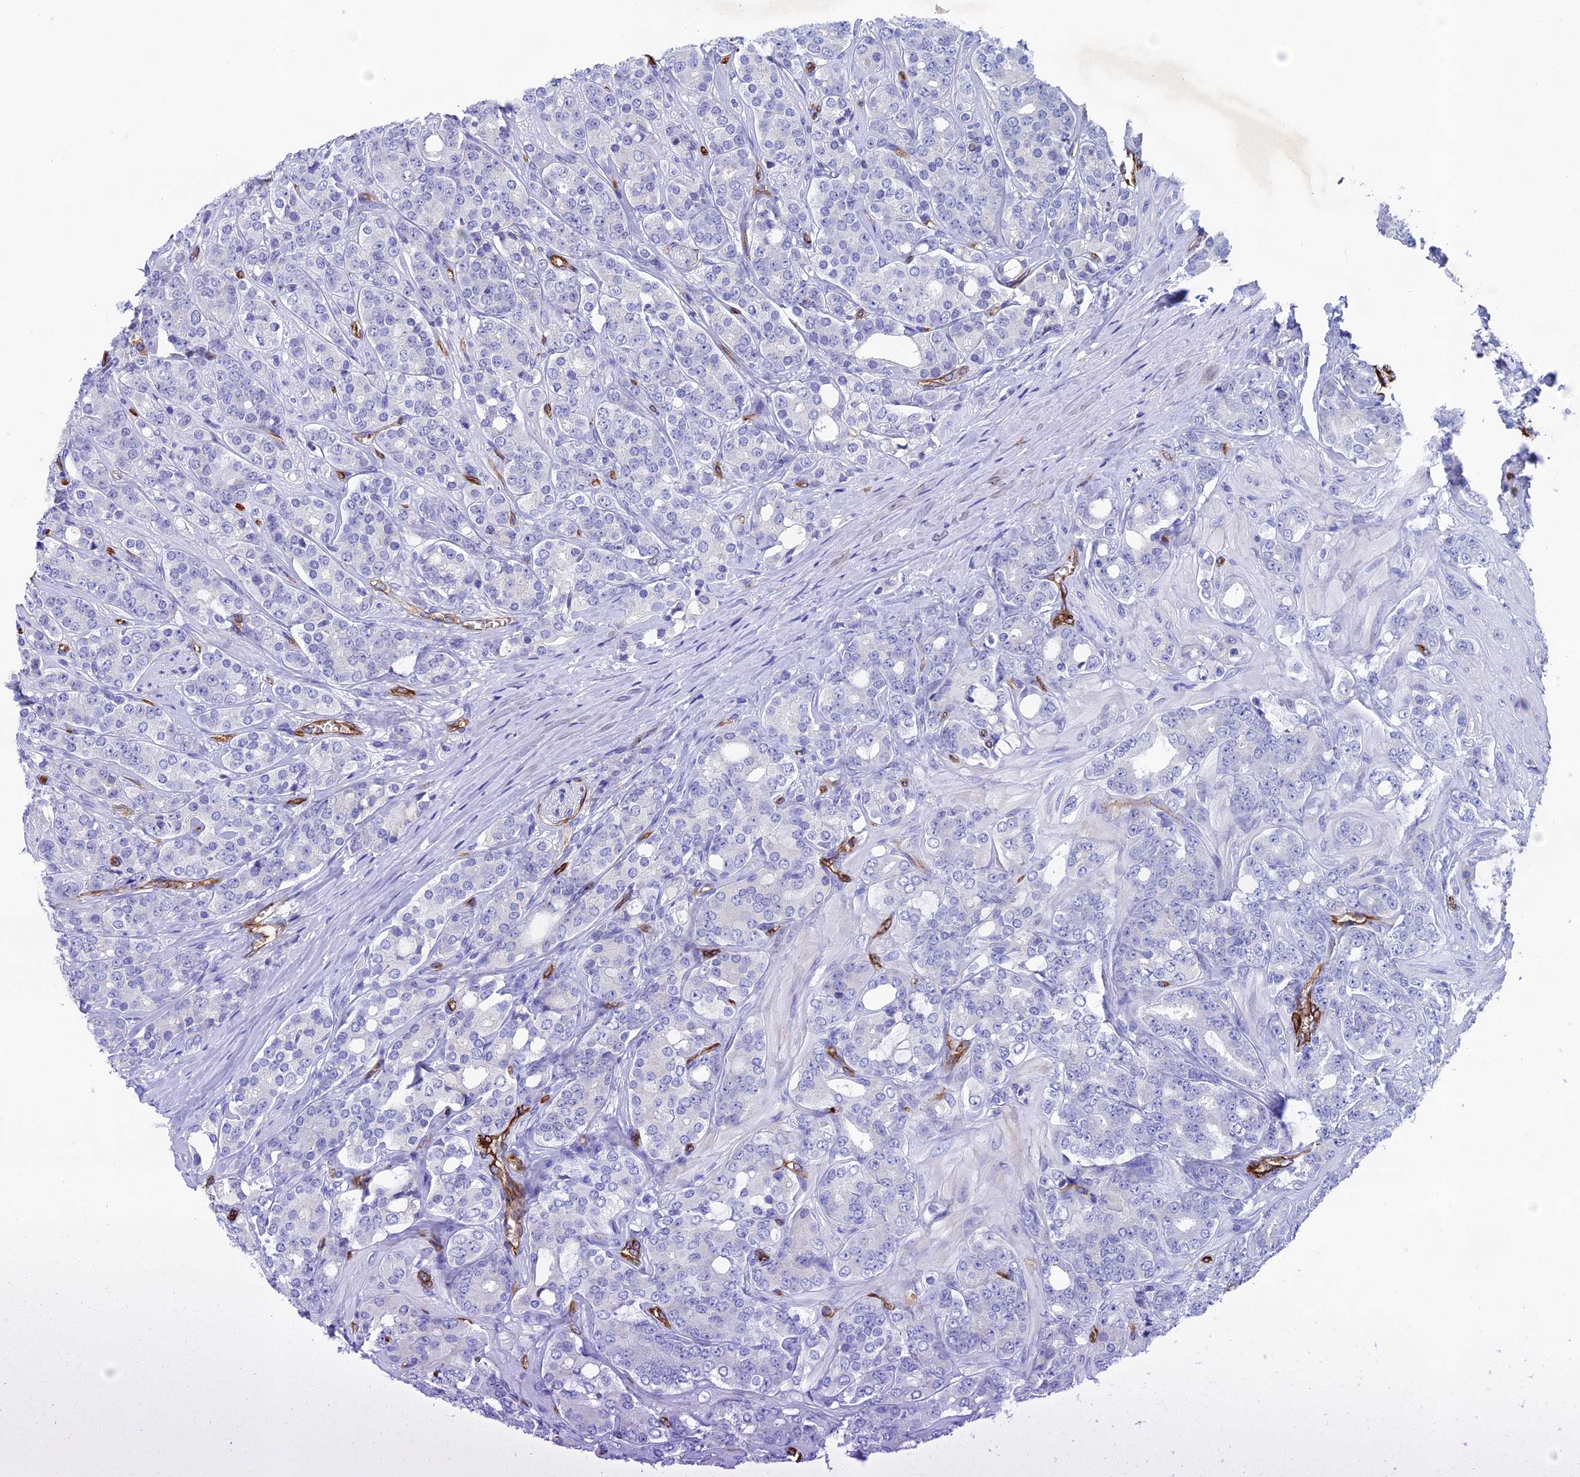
{"staining": {"intensity": "negative", "quantity": "none", "location": "none"}, "tissue": "prostate cancer", "cell_type": "Tumor cells", "image_type": "cancer", "snomed": [{"axis": "morphology", "description": "Adenocarcinoma, High grade"}, {"axis": "topography", "description": "Prostate"}], "caption": "This micrograph is of high-grade adenocarcinoma (prostate) stained with IHC to label a protein in brown with the nuclei are counter-stained blue. There is no staining in tumor cells.", "gene": "INSYN1", "patient": {"sex": "male", "age": 62}}